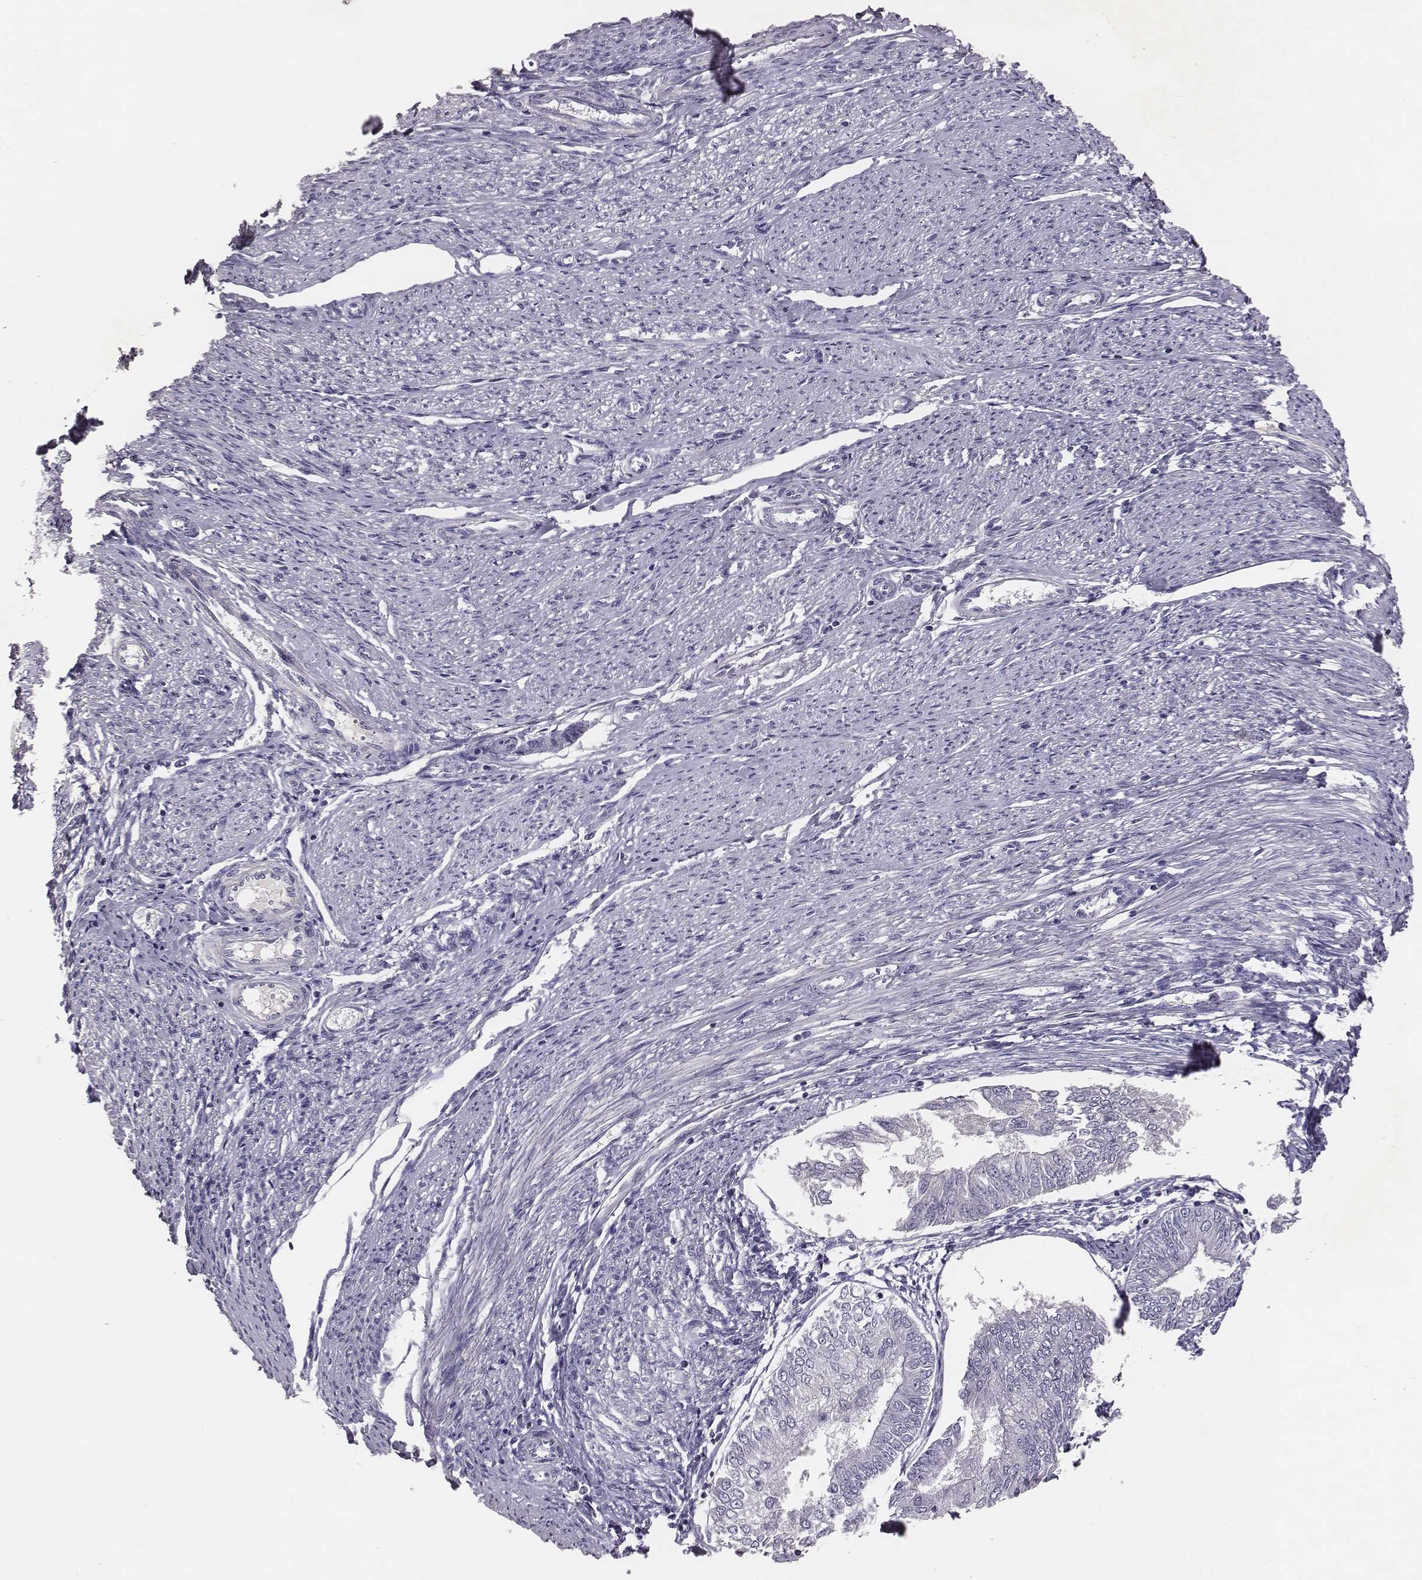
{"staining": {"intensity": "negative", "quantity": "none", "location": "none"}, "tissue": "endometrial cancer", "cell_type": "Tumor cells", "image_type": "cancer", "snomed": [{"axis": "morphology", "description": "Adenocarcinoma, NOS"}, {"axis": "topography", "description": "Endometrium"}], "caption": "This is a photomicrograph of immunohistochemistry (IHC) staining of endometrial adenocarcinoma, which shows no expression in tumor cells. (Stains: DAB (3,3'-diaminobenzidine) immunohistochemistry with hematoxylin counter stain, Microscopy: brightfield microscopy at high magnification).", "gene": "EN1", "patient": {"sex": "female", "age": 58}}